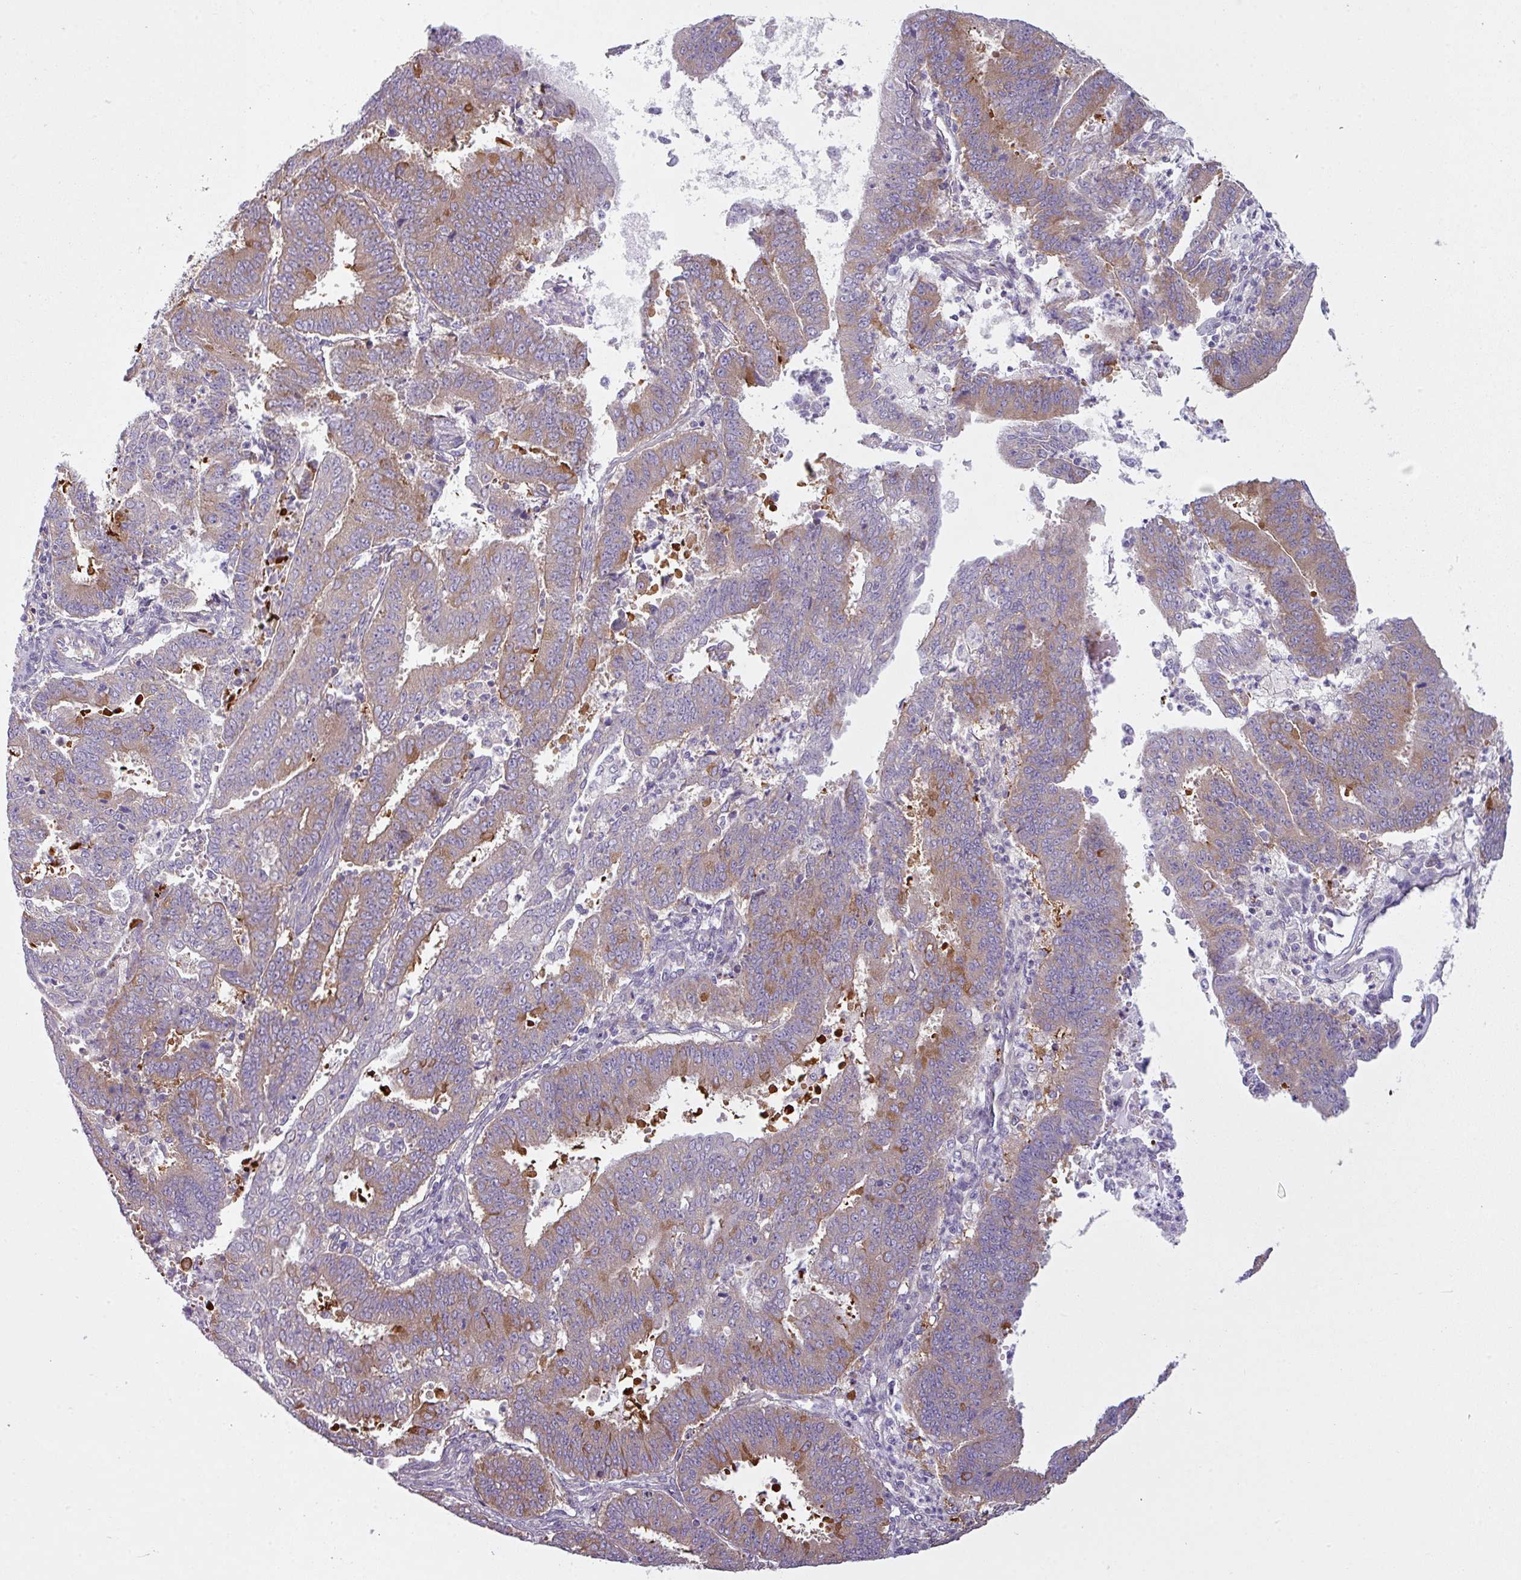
{"staining": {"intensity": "moderate", "quantity": "25%-75%", "location": "cytoplasmic/membranous"}, "tissue": "endometrial cancer", "cell_type": "Tumor cells", "image_type": "cancer", "snomed": [{"axis": "morphology", "description": "Adenocarcinoma, NOS"}, {"axis": "topography", "description": "Endometrium"}], "caption": "An image of human endometrial adenocarcinoma stained for a protein demonstrates moderate cytoplasmic/membranous brown staining in tumor cells.", "gene": "CAMK2B", "patient": {"sex": "female", "age": 73}}